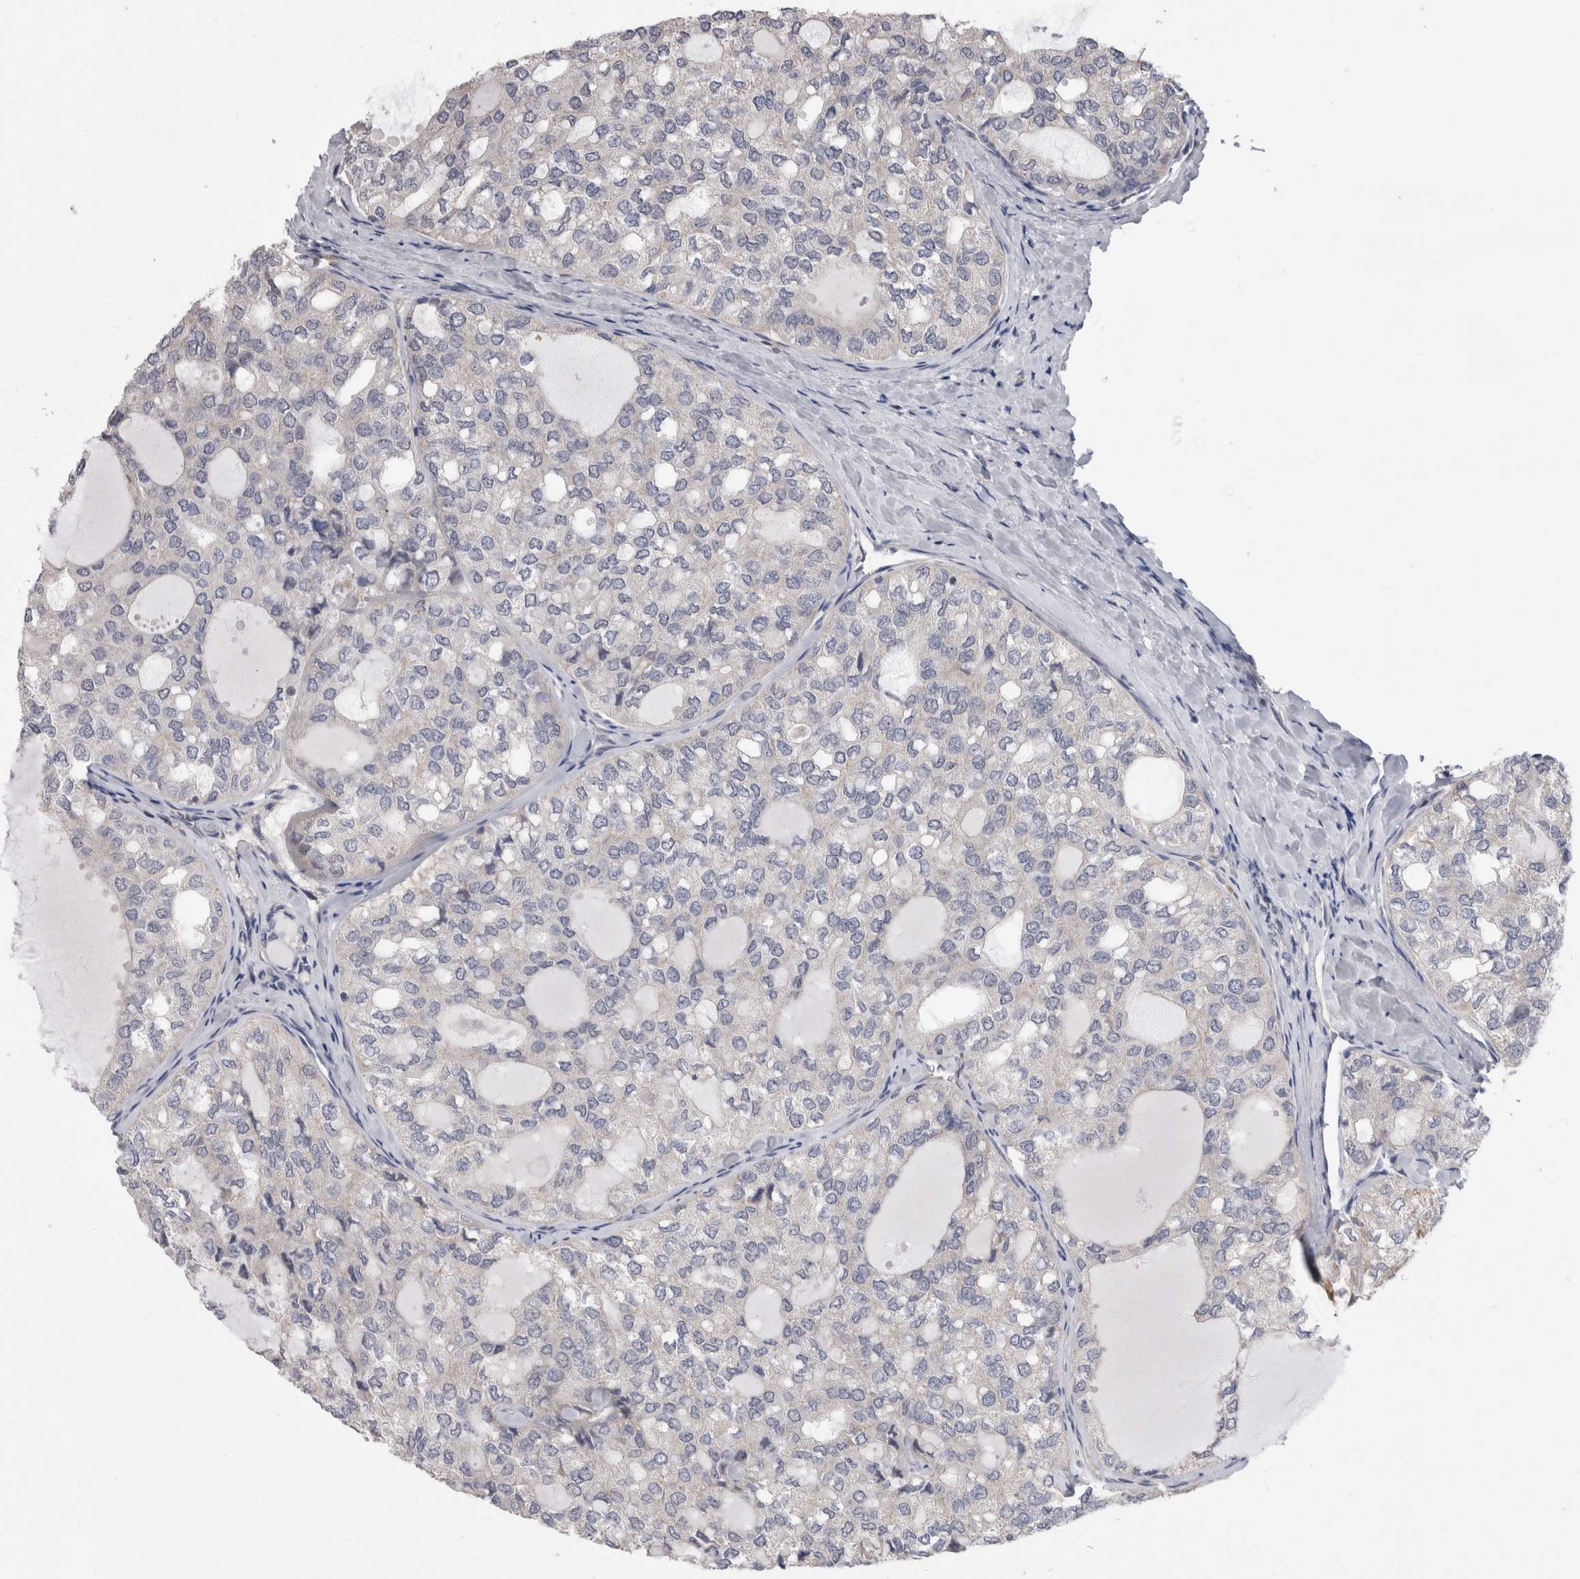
{"staining": {"intensity": "negative", "quantity": "none", "location": "none"}, "tissue": "thyroid cancer", "cell_type": "Tumor cells", "image_type": "cancer", "snomed": [{"axis": "morphology", "description": "Follicular adenoma carcinoma, NOS"}, {"axis": "topography", "description": "Thyroid gland"}], "caption": "The image reveals no significant expression in tumor cells of thyroid follicular adenoma carcinoma. (DAB immunohistochemistry visualized using brightfield microscopy, high magnification).", "gene": "ARHGAP29", "patient": {"sex": "male", "age": 75}}